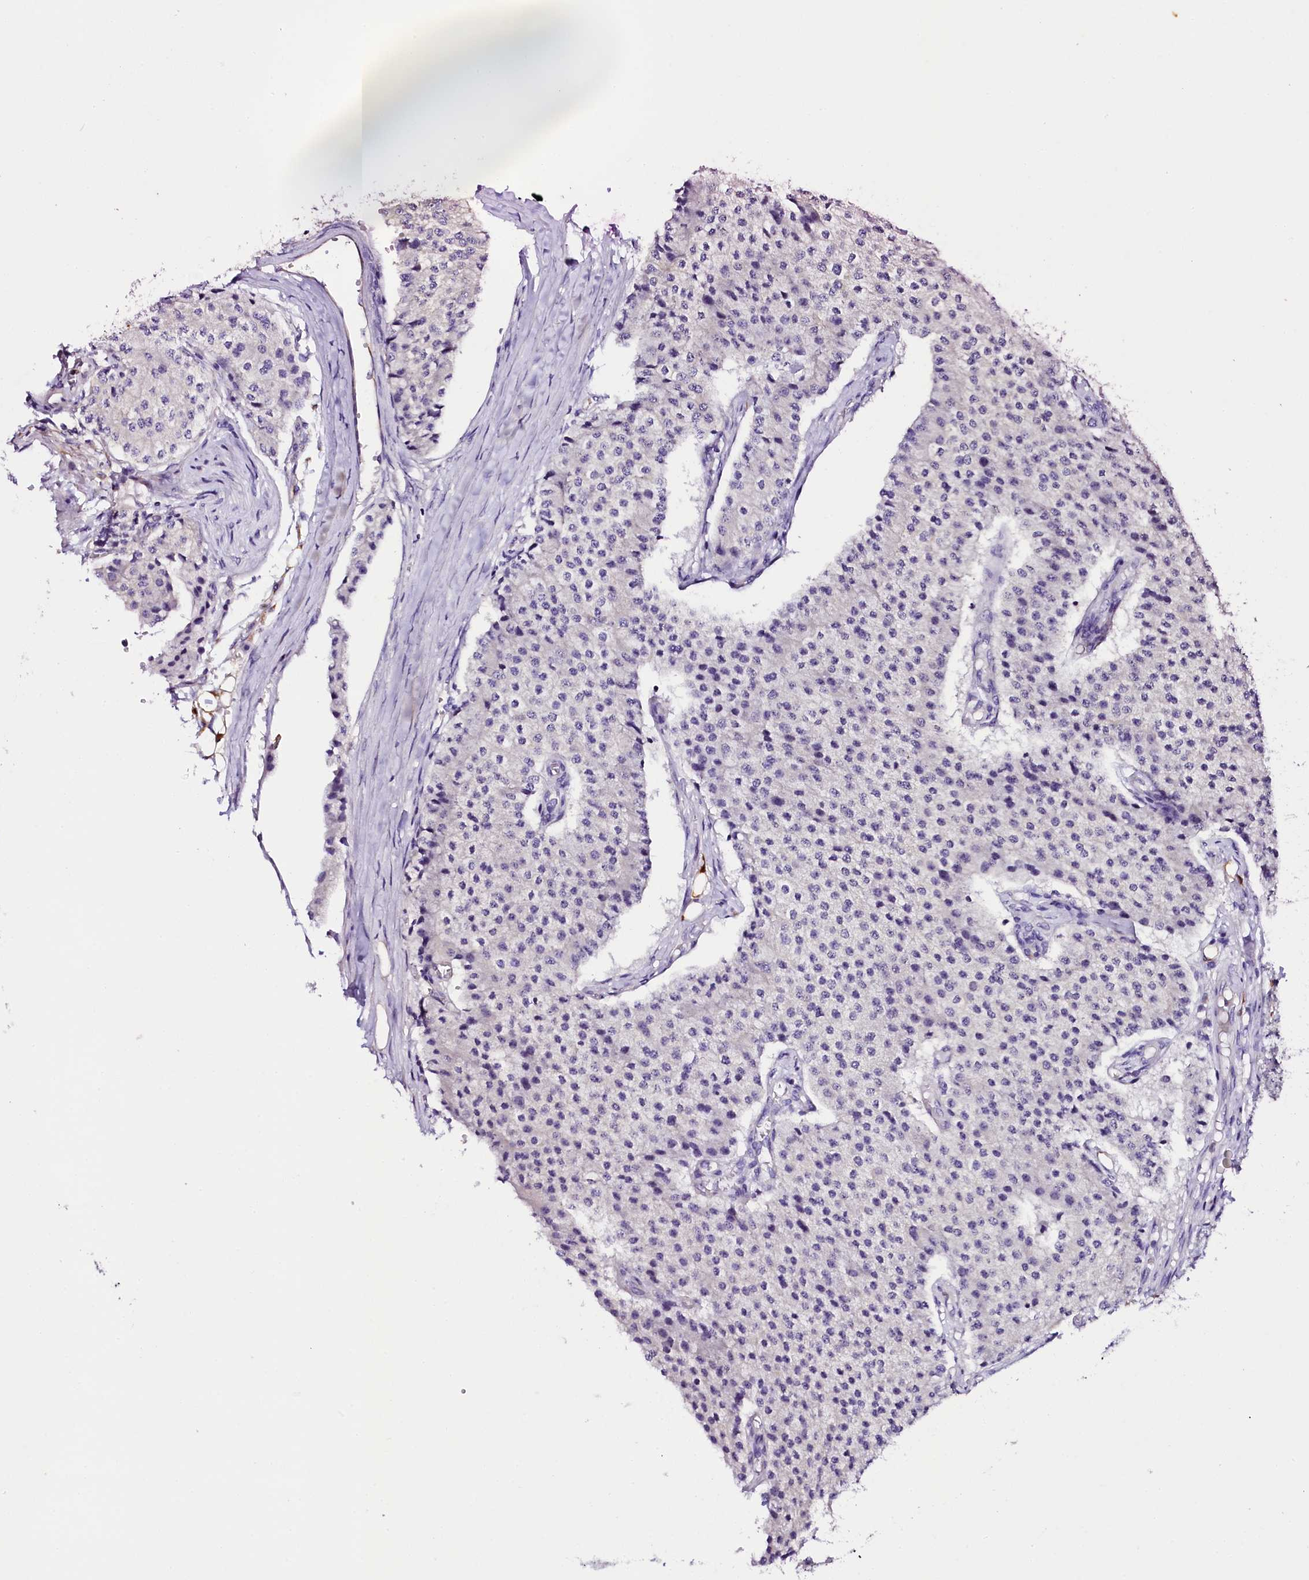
{"staining": {"intensity": "negative", "quantity": "none", "location": "none"}, "tissue": "carcinoid", "cell_type": "Tumor cells", "image_type": "cancer", "snomed": [{"axis": "morphology", "description": "Carcinoid, malignant, NOS"}, {"axis": "topography", "description": "Colon"}], "caption": "Human carcinoid stained for a protein using immunohistochemistry (IHC) reveals no staining in tumor cells.", "gene": "NAA16", "patient": {"sex": "female", "age": 52}}